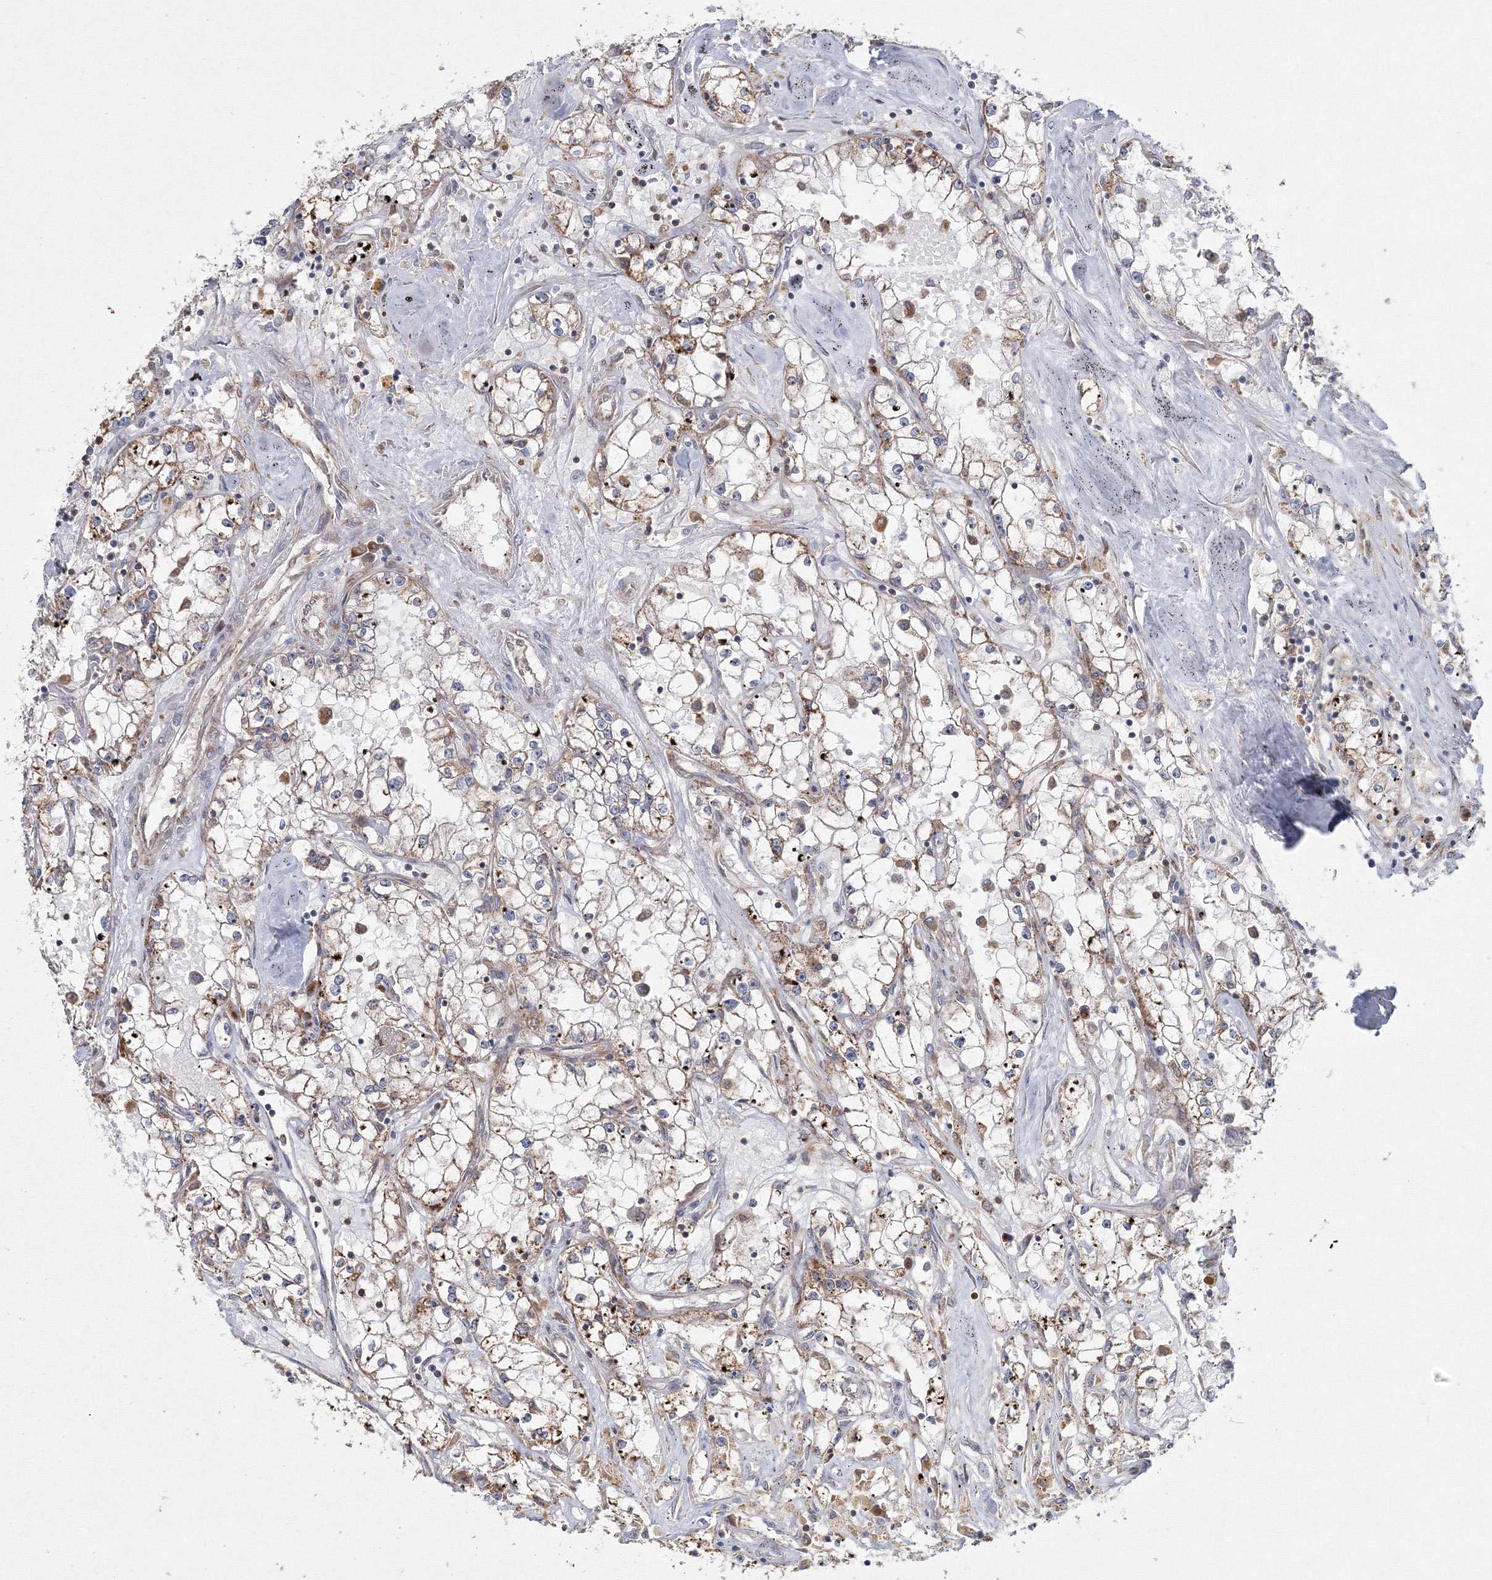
{"staining": {"intensity": "moderate", "quantity": ">75%", "location": "cytoplasmic/membranous"}, "tissue": "renal cancer", "cell_type": "Tumor cells", "image_type": "cancer", "snomed": [{"axis": "morphology", "description": "Adenocarcinoma, NOS"}, {"axis": "topography", "description": "Kidney"}], "caption": "Tumor cells show medium levels of moderate cytoplasmic/membranous staining in about >75% of cells in renal cancer (adenocarcinoma).", "gene": "PEX13", "patient": {"sex": "male", "age": 56}}